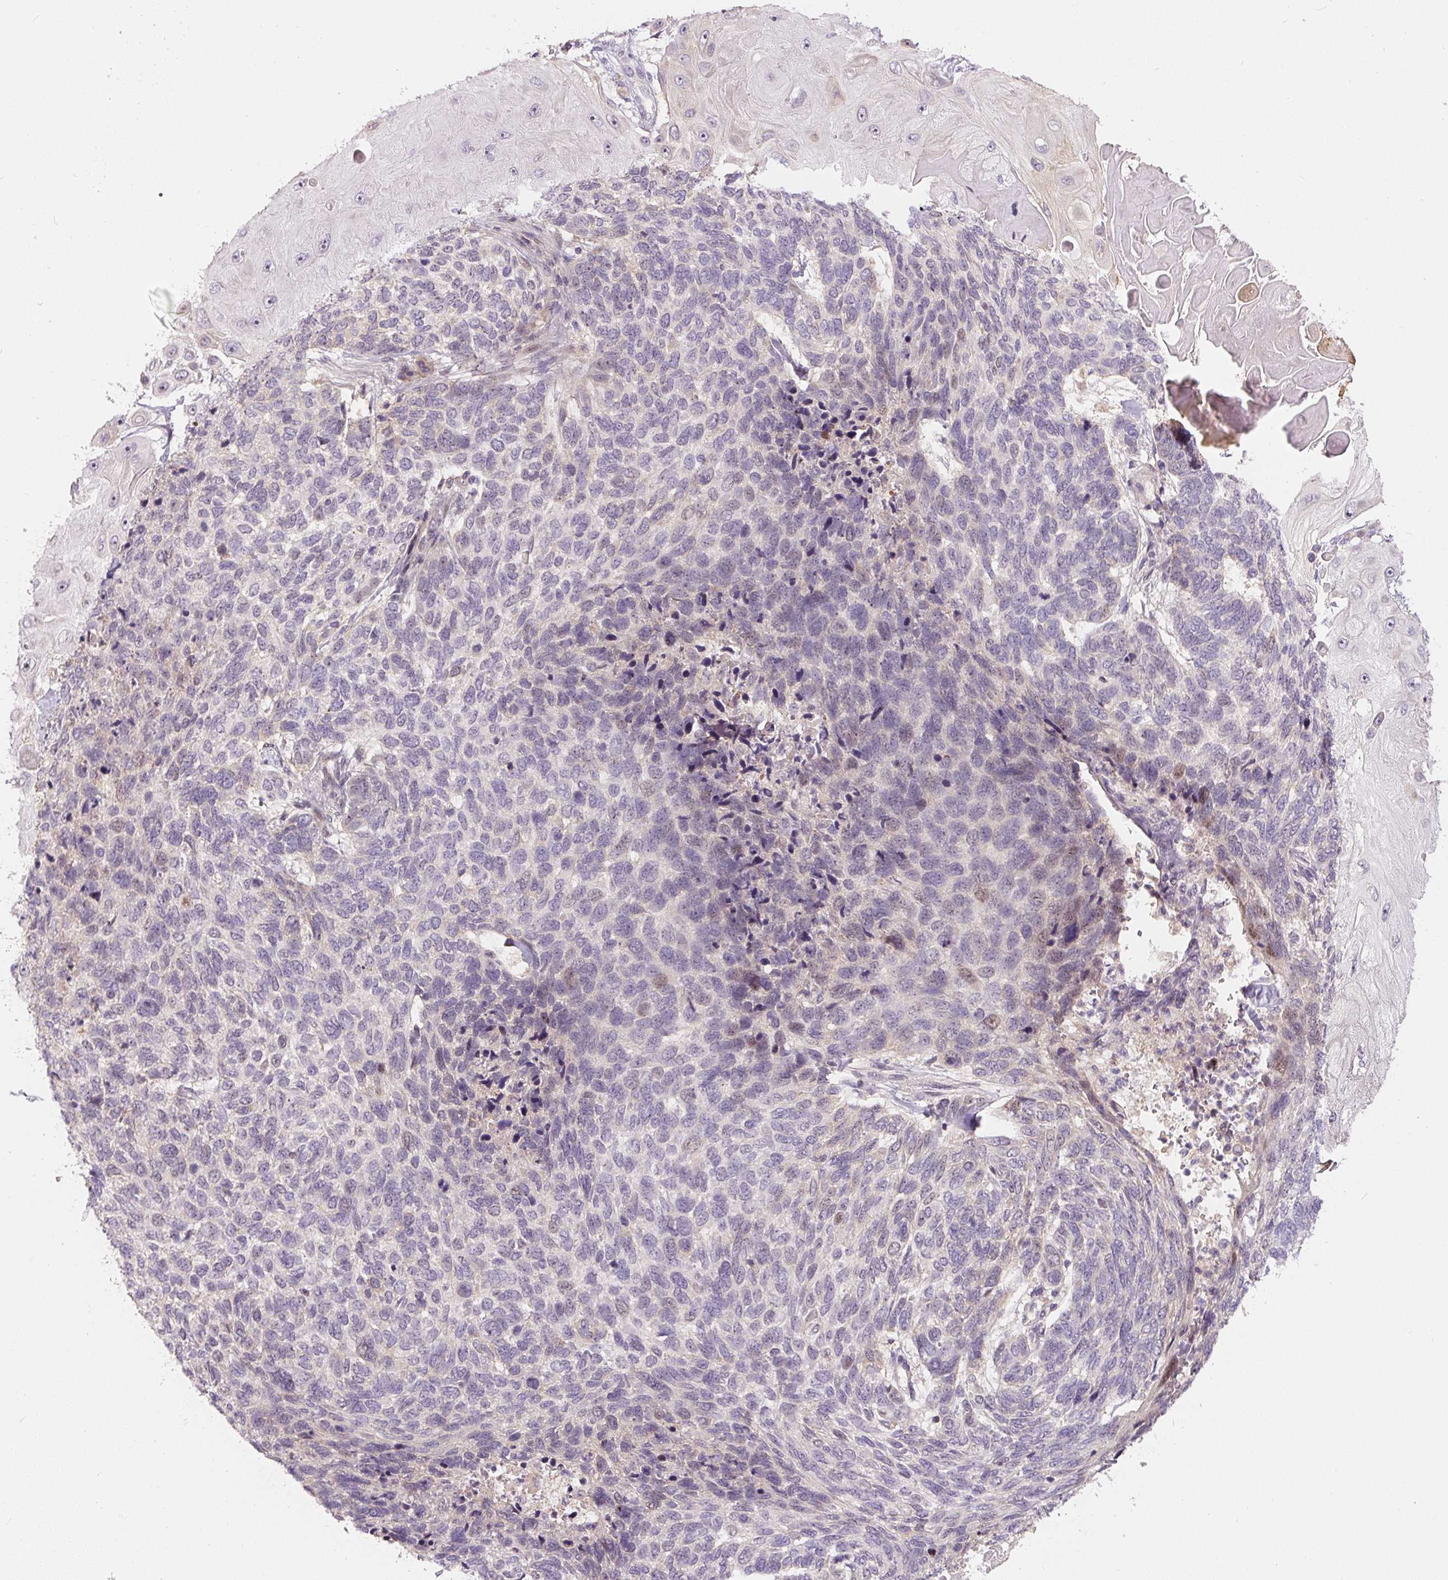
{"staining": {"intensity": "weak", "quantity": "<25%", "location": "nuclear"}, "tissue": "skin cancer", "cell_type": "Tumor cells", "image_type": "cancer", "snomed": [{"axis": "morphology", "description": "Basal cell carcinoma"}, {"axis": "topography", "description": "Skin"}], "caption": "This is an immunohistochemistry (IHC) histopathology image of human skin cancer (basal cell carcinoma). There is no staining in tumor cells.", "gene": "PWWP3B", "patient": {"sex": "female", "age": 65}}